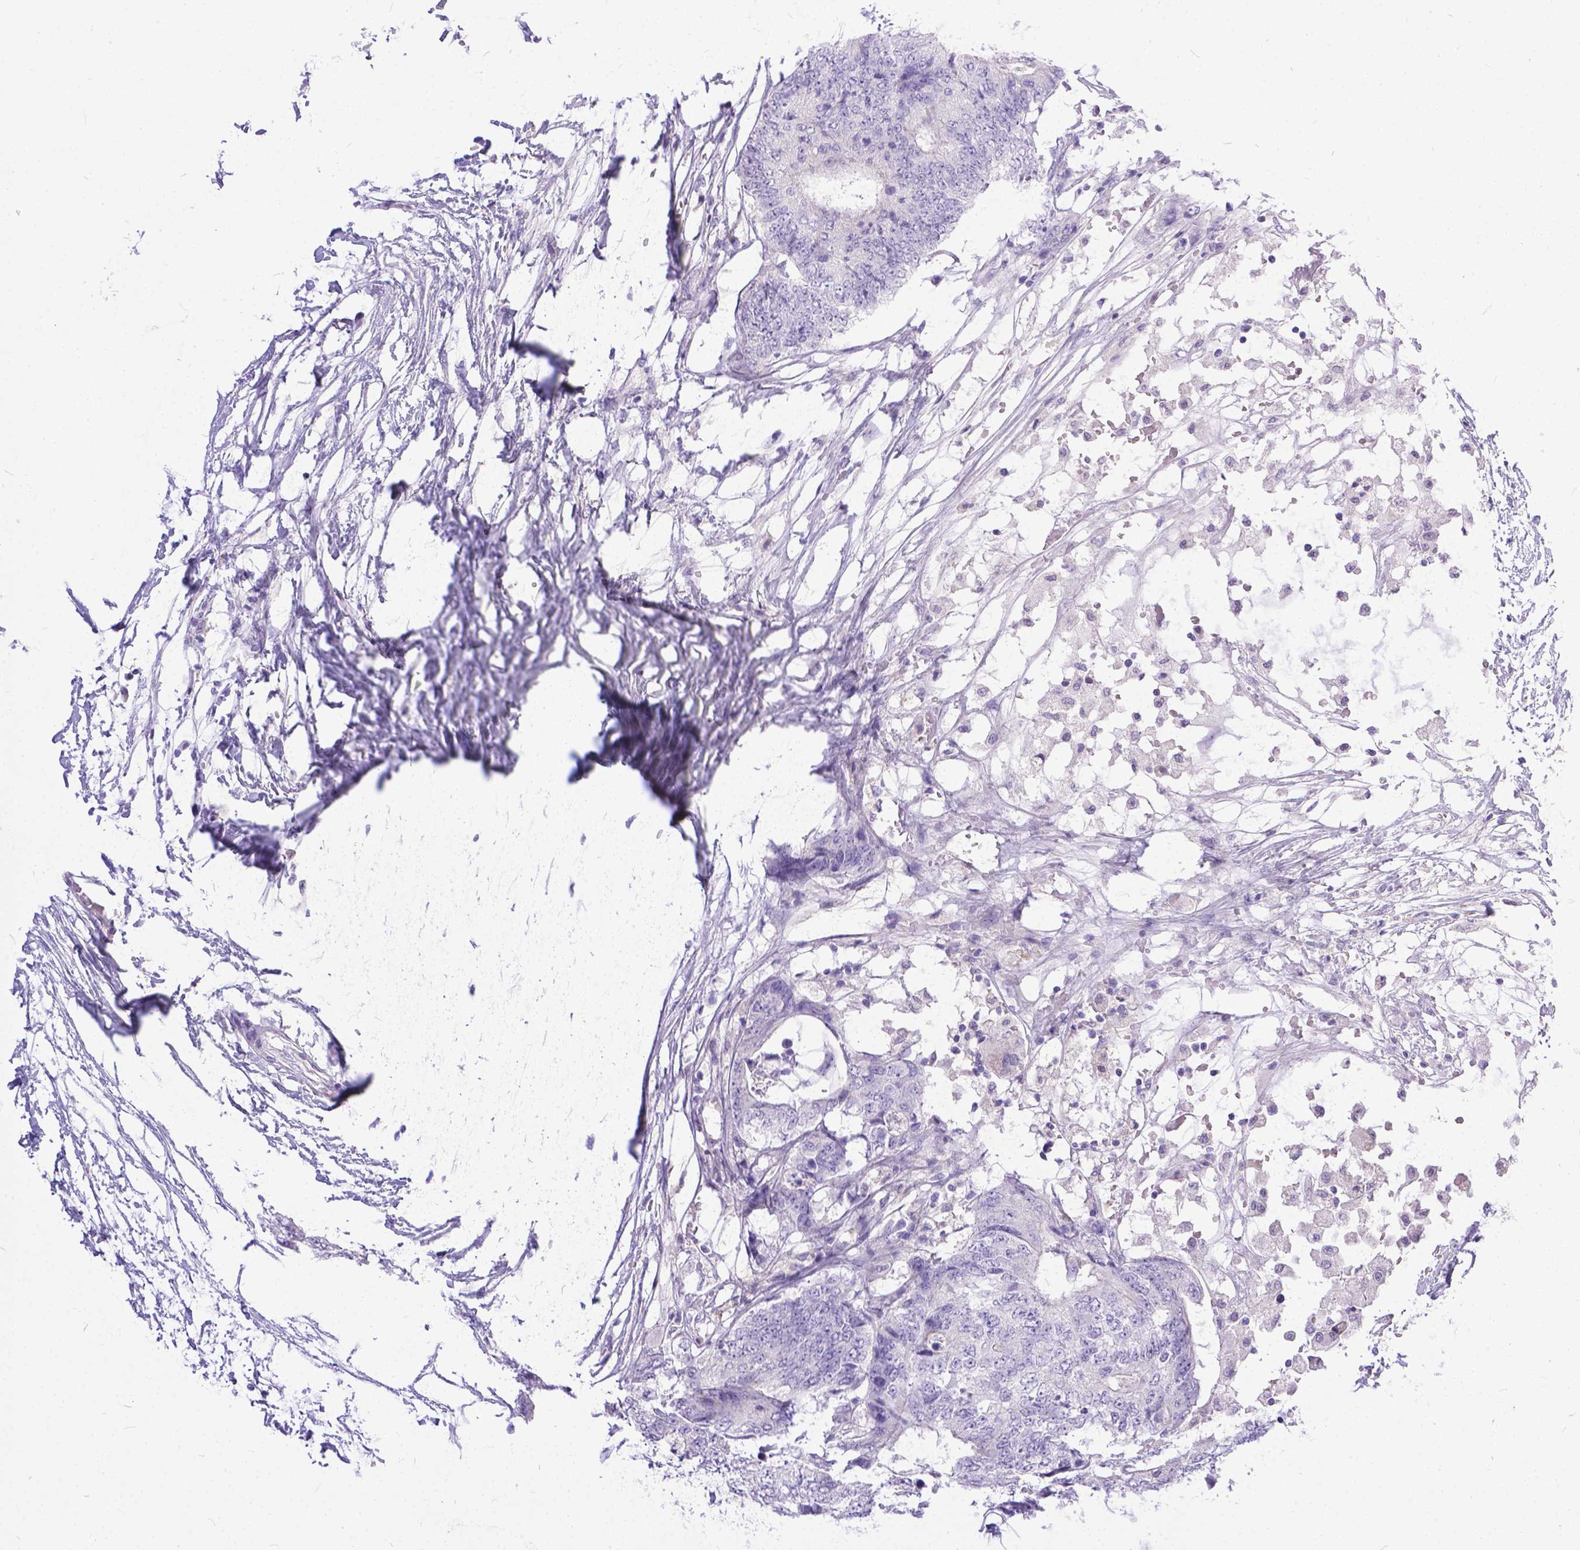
{"staining": {"intensity": "negative", "quantity": "none", "location": "none"}, "tissue": "colorectal cancer", "cell_type": "Tumor cells", "image_type": "cancer", "snomed": [{"axis": "morphology", "description": "Adenocarcinoma, NOS"}, {"axis": "topography", "description": "Colon"}], "caption": "Protein analysis of colorectal cancer demonstrates no significant positivity in tumor cells.", "gene": "TTLL6", "patient": {"sex": "female", "age": 48}}